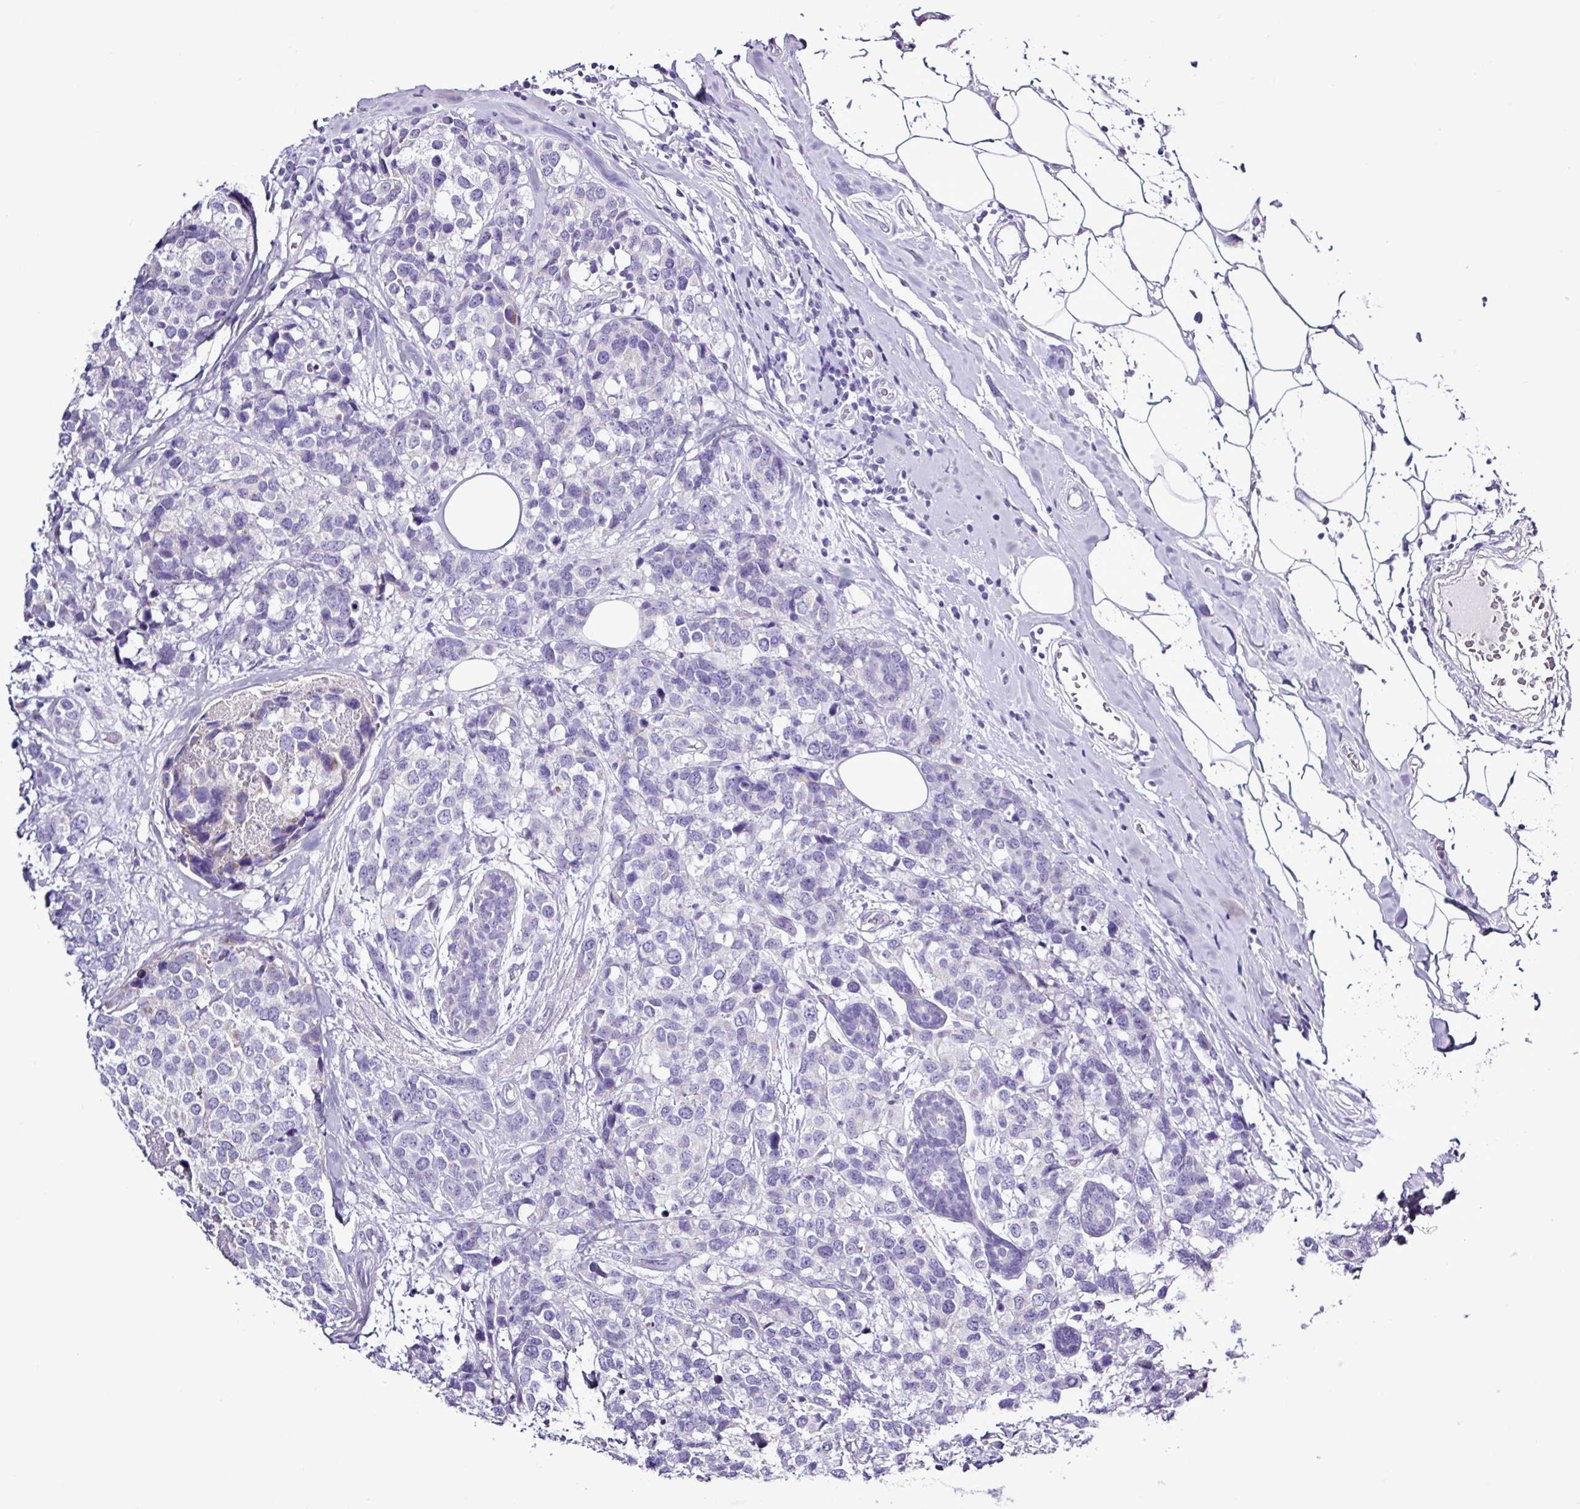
{"staining": {"intensity": "negative", "quantity": "none", "location": "none"}, "tissue": "breast cancer", "cell_type": "Tumor cells", "image_type": "cancer", "snomed": [{"axis": "morphology", "description": "Lobular carcinoma"}, {"axis": "topography", "description": "Breast"}], "caption": "A histopathology image of breast lobular carcinoma stained for a protein demonstrates no brown staining in tumor cells.", "gene": "ALDH3A1", "patient": {"sex": "female", "age": 59}}